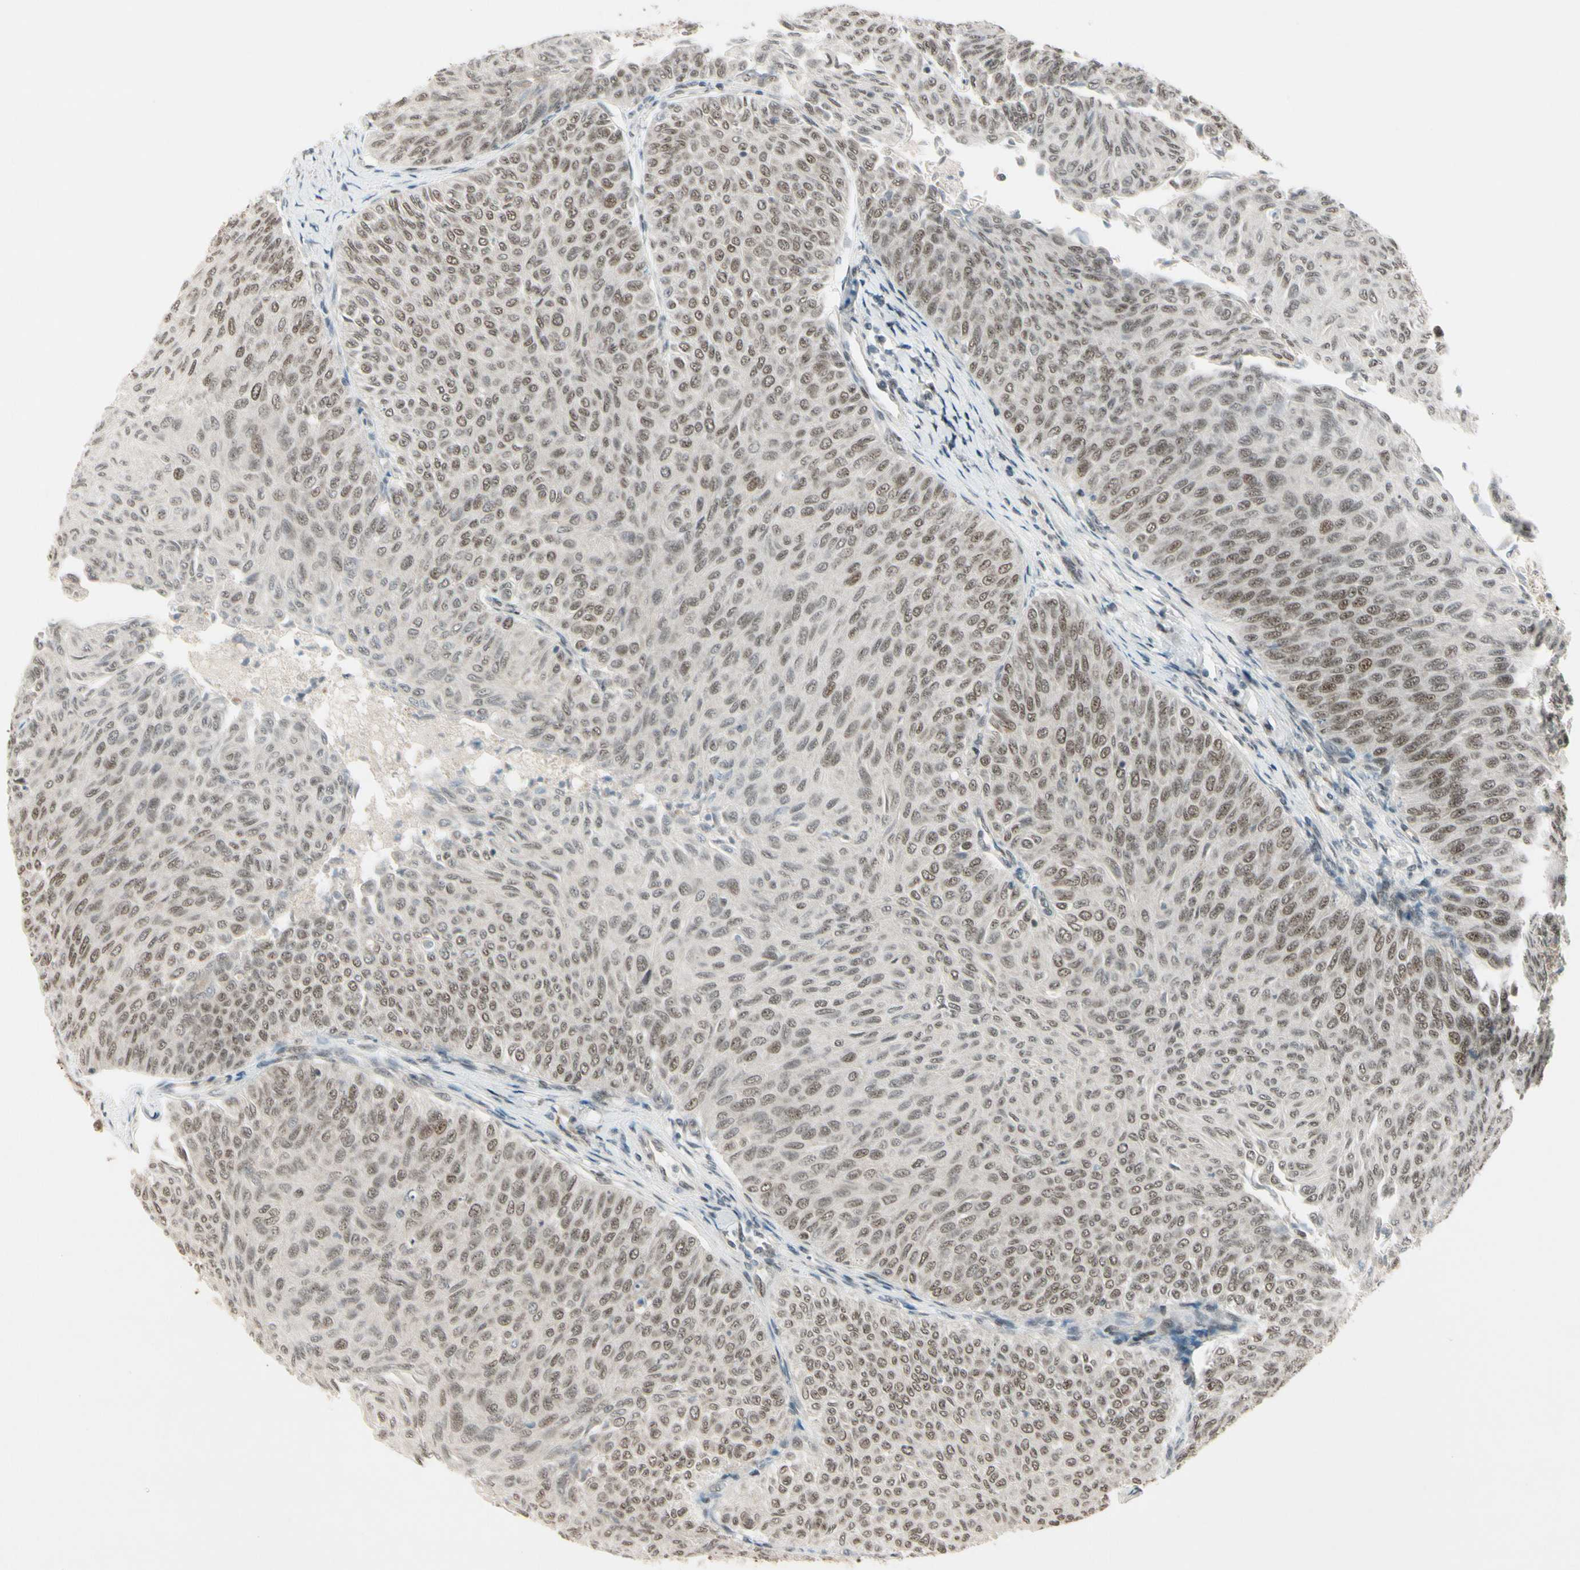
{"staining": {"intensity": "moderate", "quantity": ">75%", "location": "nuclear"}, "tissue": "urothelial cancer", "cell_type": "Tumor cells", "image_type": "cancer", "snomed": [{"axis": "morphology", "description": "Urothelial carcinoma, Low grade"}, {"axis": "topography", "description": "Urinary bladder"}], "caption": "A photomicrograph of human urothelial carcinoma (low-grade) stained for a protein displays moderate nuclear brown staining in tumor cells. The staining was performed using DAB (3,3'-diaminobenzidine), with brown indicating positive protein expression. Nuclei are stained blue with hematoxylin.", "gene": "CHAMP1", "patient": {"sex": "male", "age": 78}}